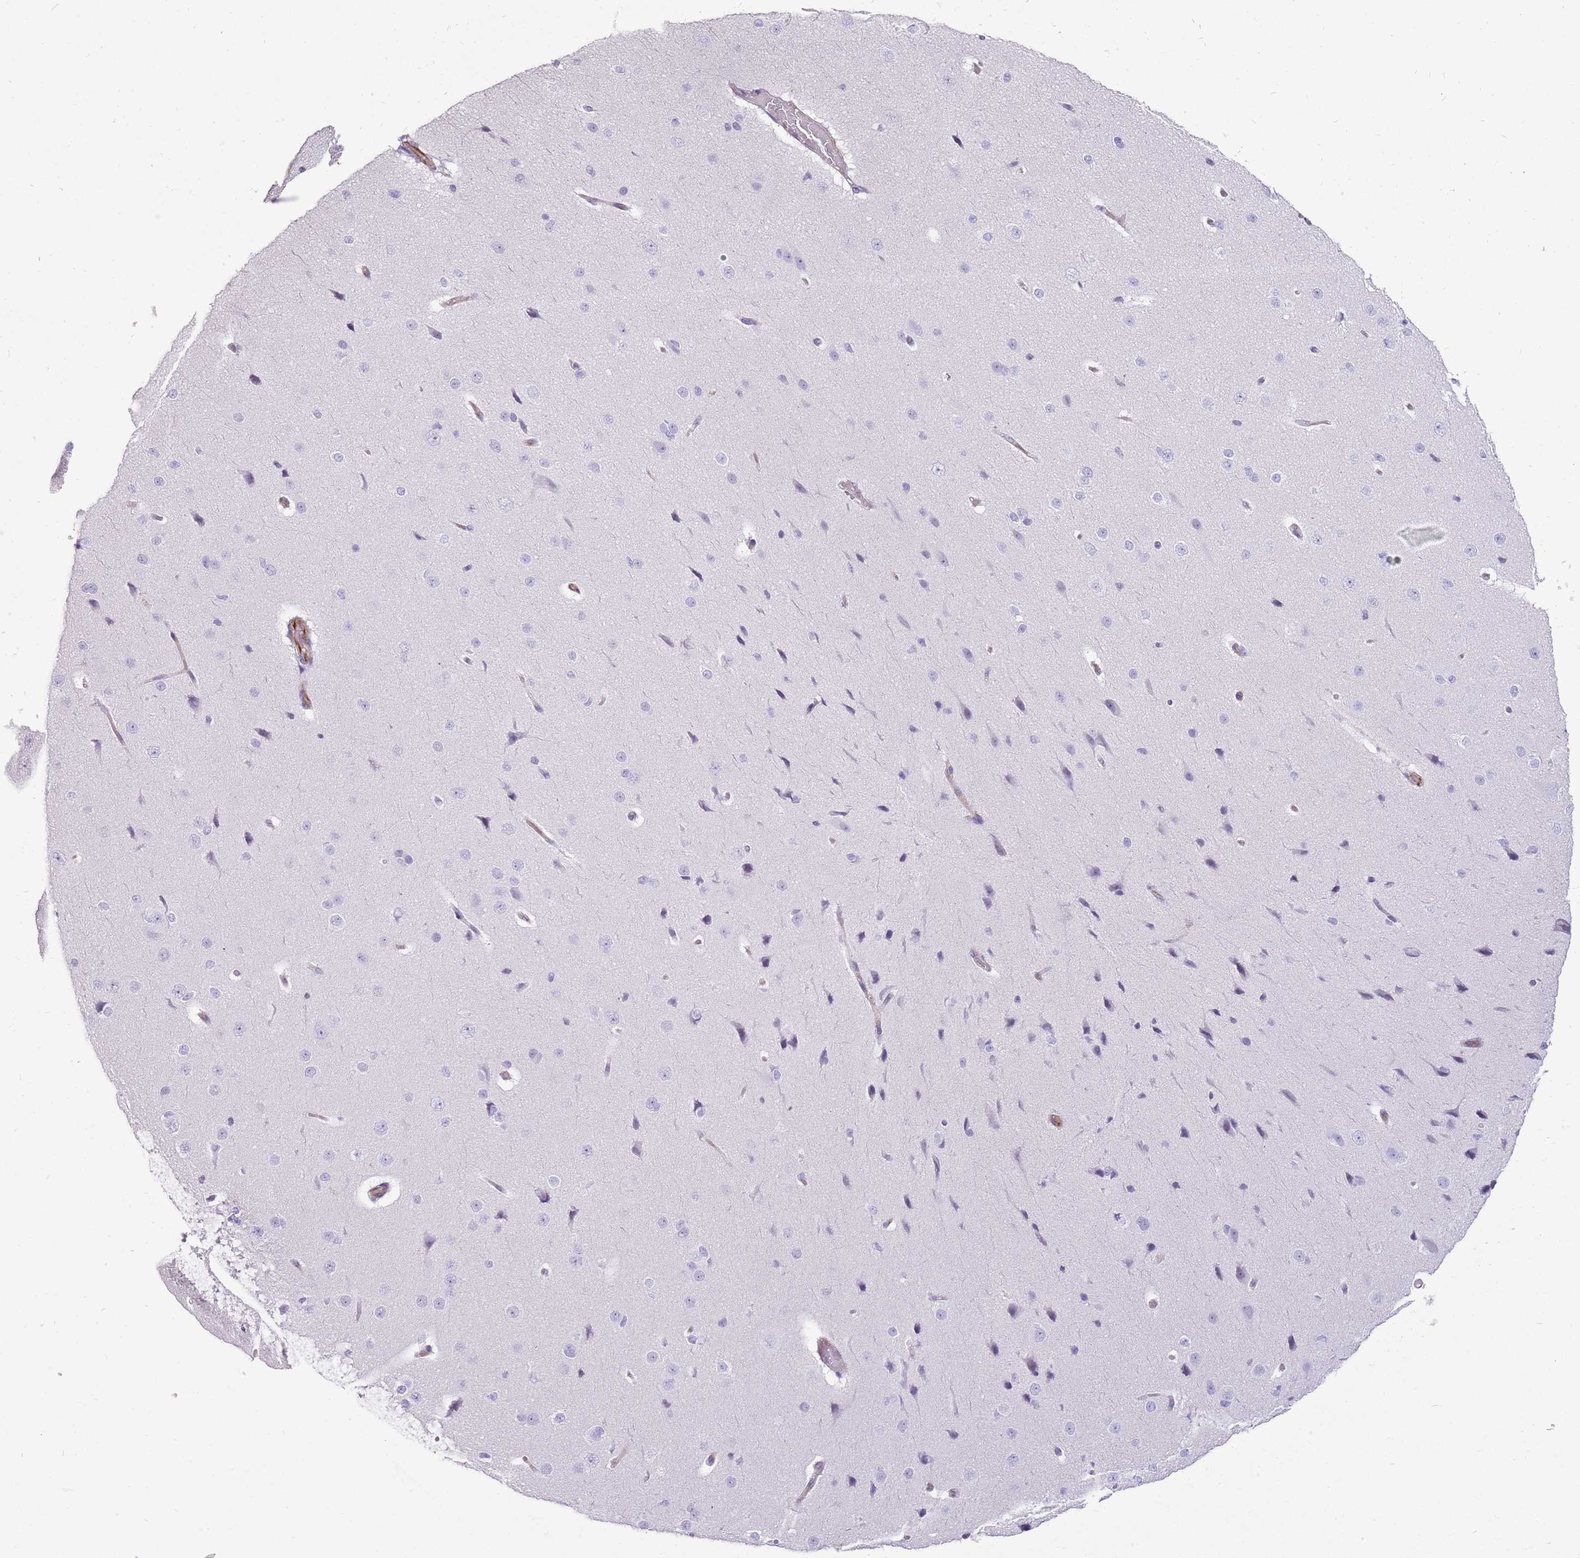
{"staining": {"intensity": "negative", "quantity": "none", "location": "none"}, "tissue": "cerebral cortex", "cell_type": "Endothelial cells", "image_type": "normal", "snomed": [{"axis": "morphology", "description": "Normal tissue, NOS"}, {"axis": "morphology", "description": "Developmental malformation"}, {"axis": "topography", "description": "Cerebral cortex"}], "caption": "Immunohistochemical staining of normal cerebral cortex shows no significant staining in endothelial cells.", "gene": "ENSG00000271254", "patient": {"sex": "female", "age": 30}}